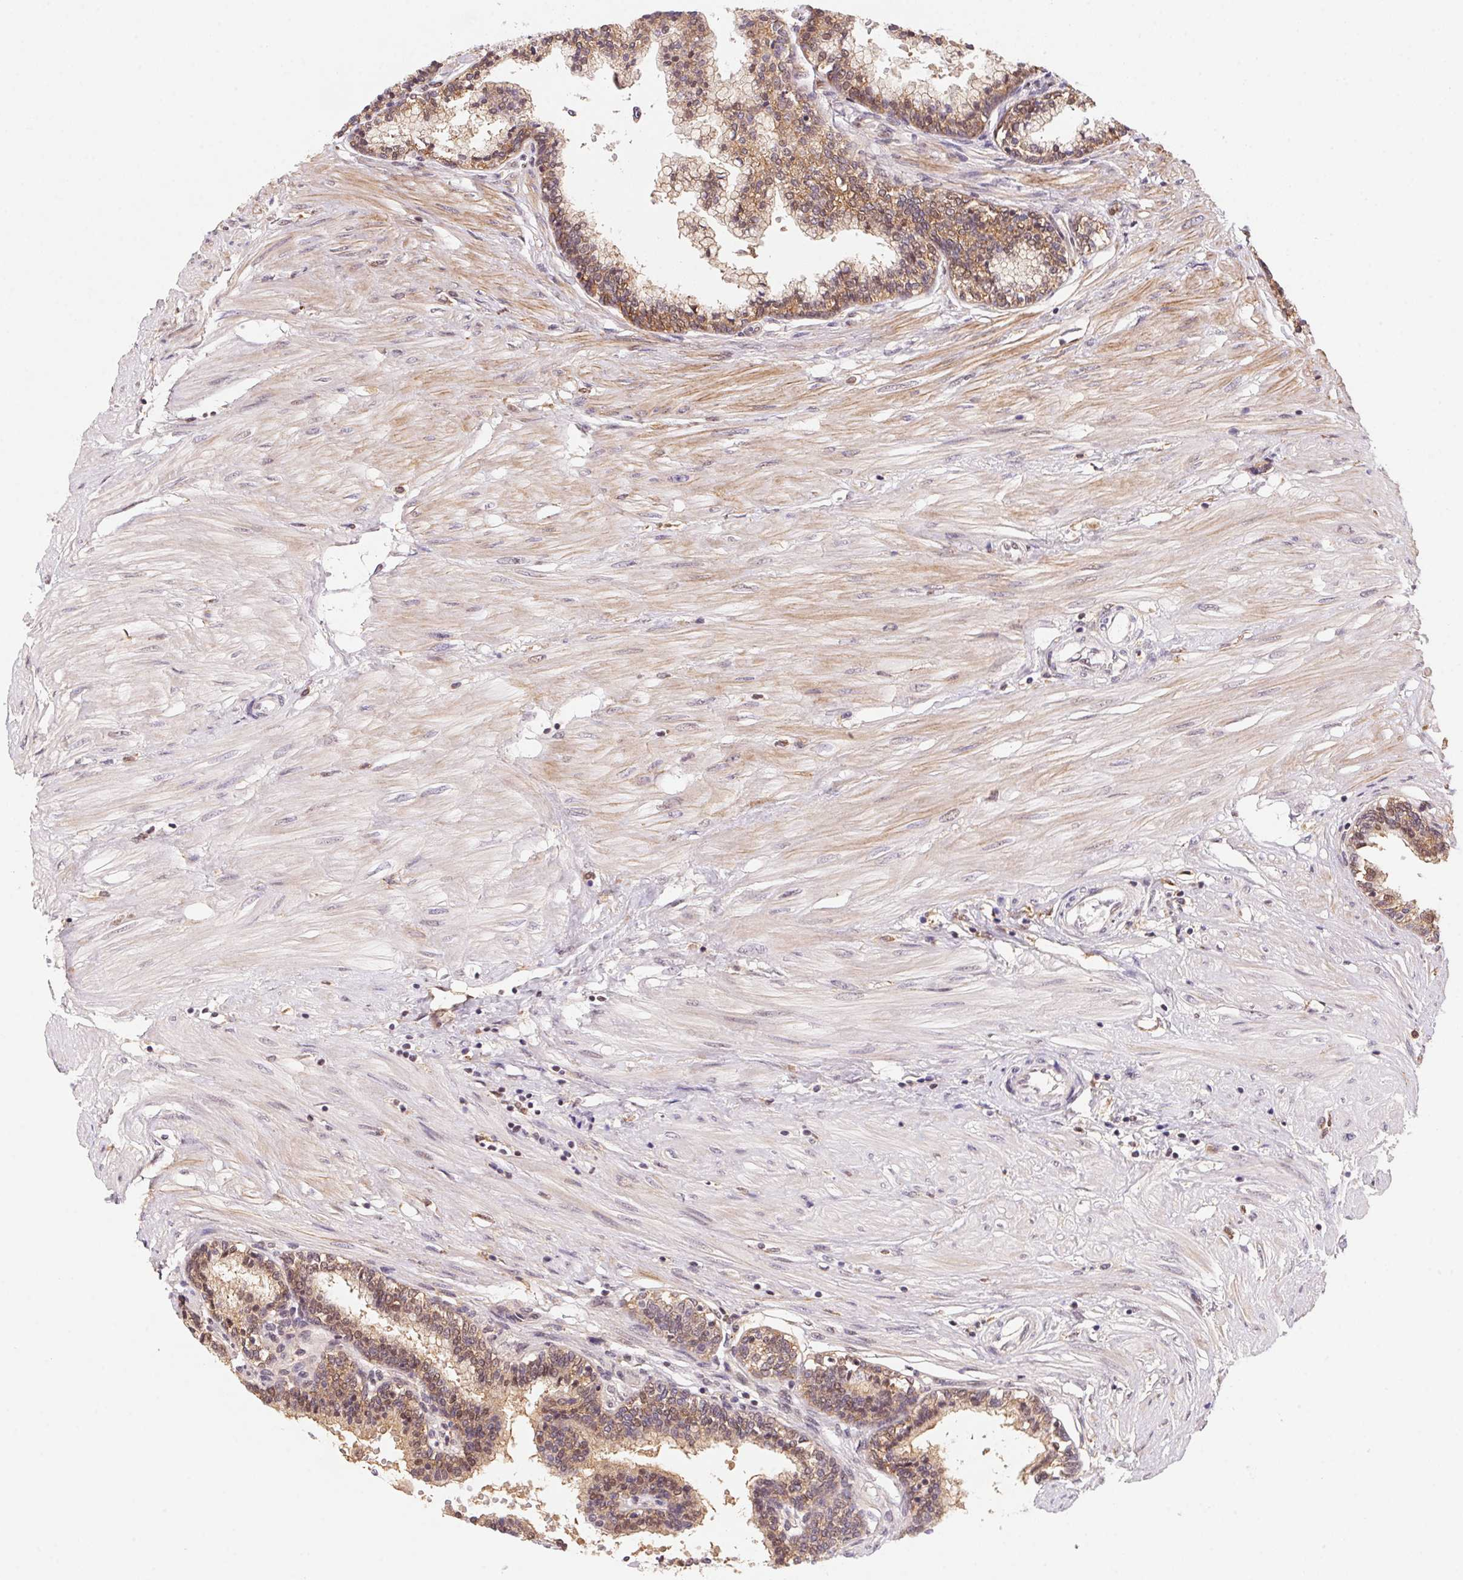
{"staining": {"intensity": "weak", "quantity": "25%-75%", "location": "cytoplasmic/membranous,nuclear"}, "tissue": "prostate", "cell_type": "Glandular cells", "image_type": "normal", "snomed": [{"axis": "morphology", "description": "Normal tissue, NOS"}, {"axis": "topography", "description": "Prostate"}], "caption": "Weak cytoplasmic/membranous,nuclear staining is present in about 25%-75% of glandular cells in unremarkable prostate.", "gene": "SLC52A2", "patient": {"sex": "male", "age": 55}}